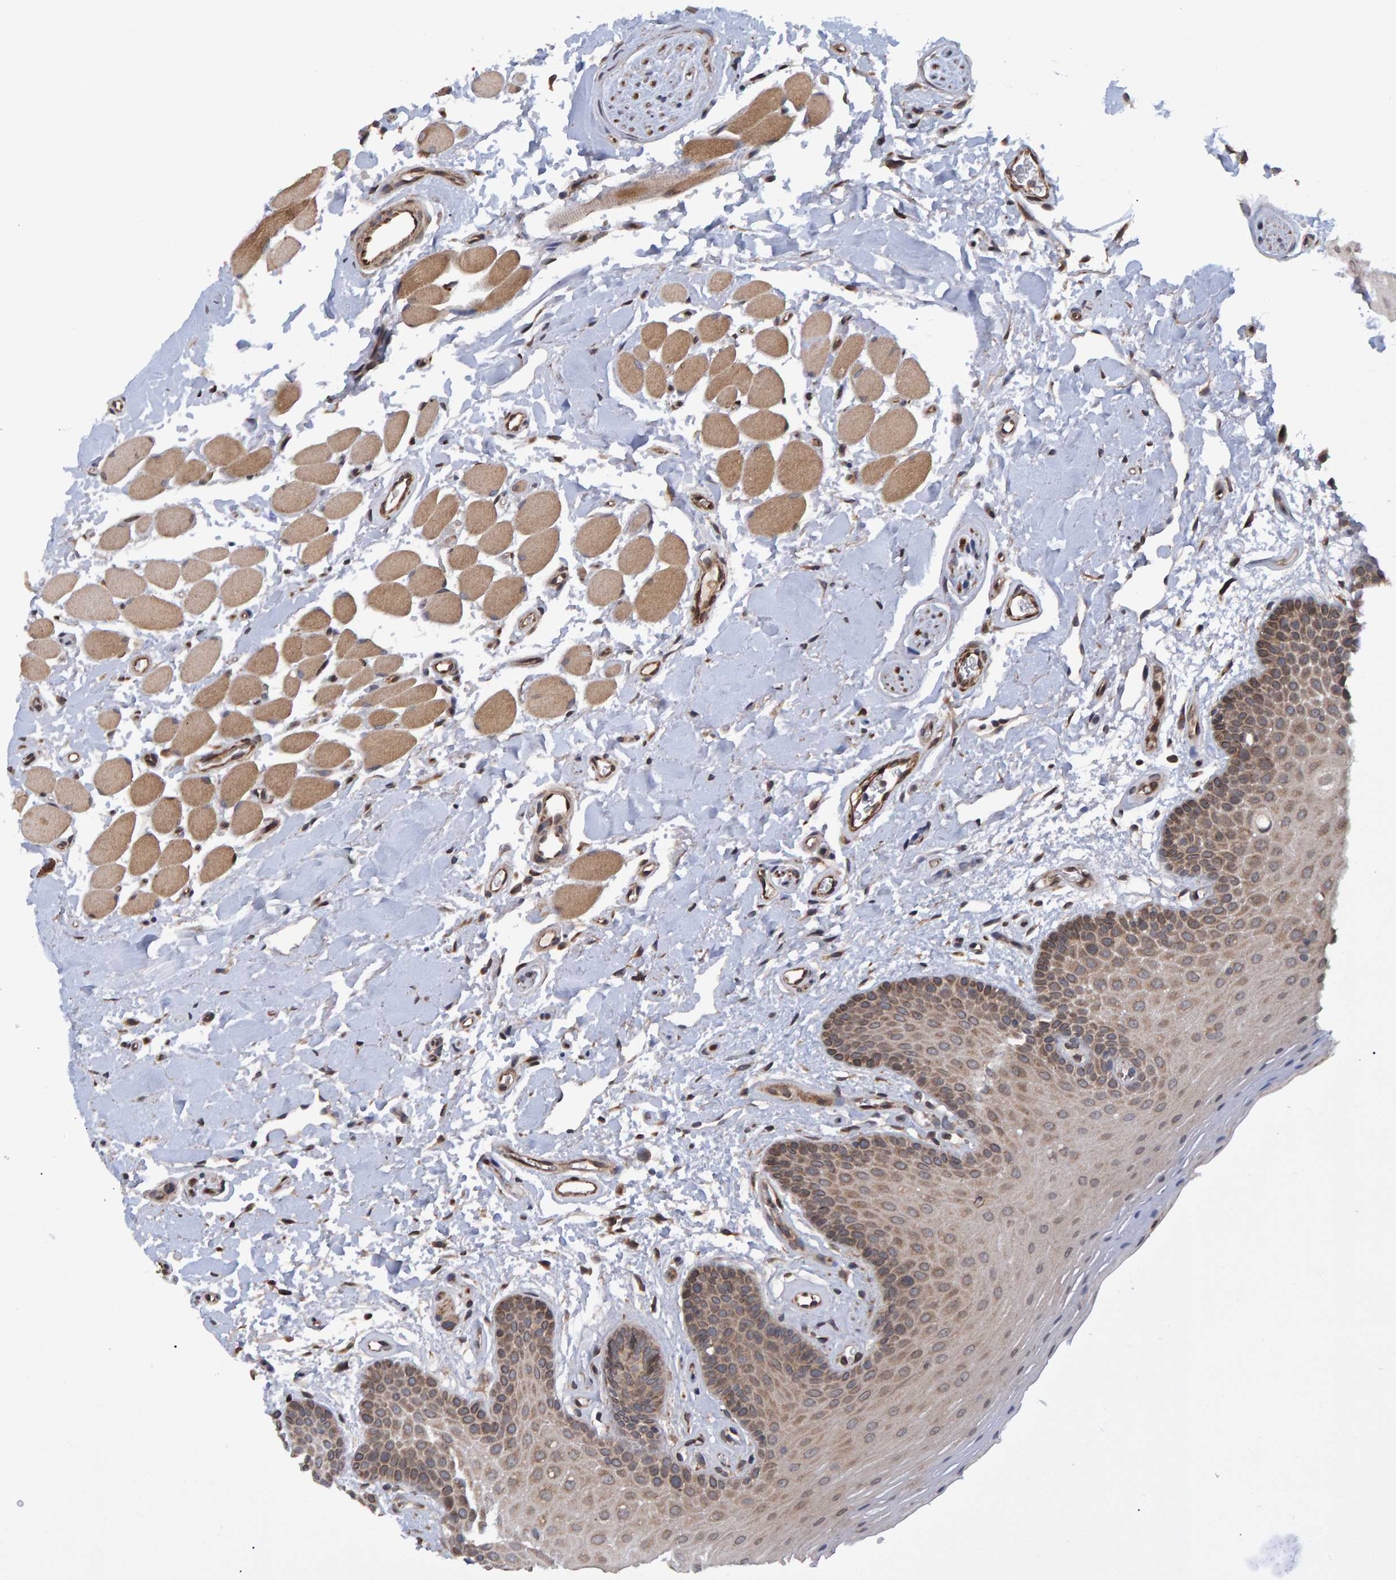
{"staining": {"intensity": "moderate", "quantity": "25%-75%", "location": "cytoplasmic/membranous"}, "tissue": "oral mucosa", "cell_type": "Squamous epithelial cells", "image_type": "normal", "snomed": [{"axis": "morphology", "description": "Normal tissue, NOS"}, {"axis": "topography", "description": "Oral tissue"}], "caption": "Moderate cytoplasmic/membranous protein expression is present in about 25%-75% of squamous epithelial cells in oral mucosa. (brown staining indicates protein expression, while blue staining denotes nuclei).", "gene": "ATP6V1H", "patient": {"sex": "male", "age": 62}}